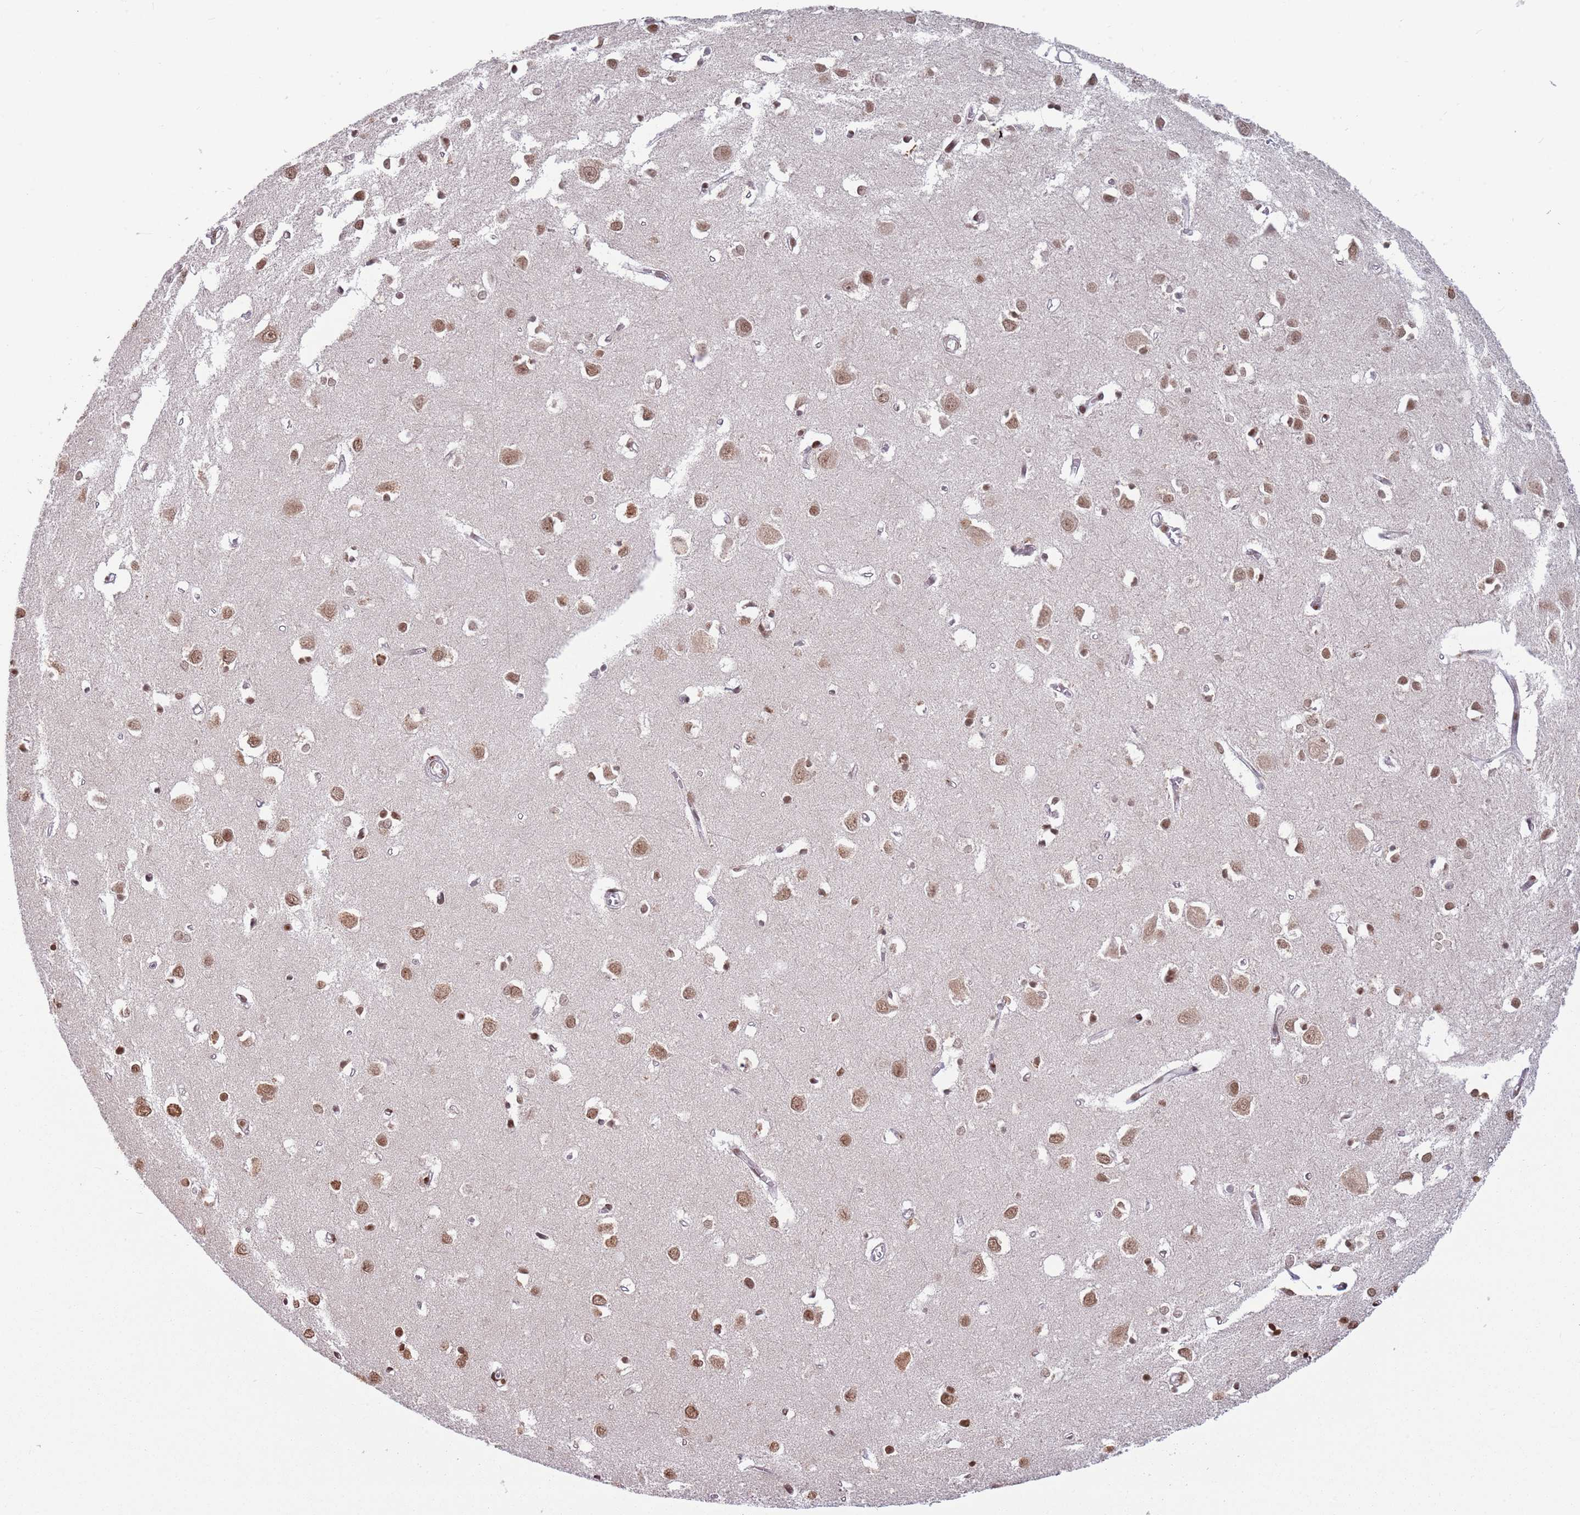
{"staining": {"intensity": "moderate", "quantity": ">75%", "location": "nuclear"}, "tissue": "cerebral cortex", "cell_type": "Endothelial cells", "image_type": "normal", "snomed": [{"axis": "morphology", "description": "Normal tissue, NOS"}, {"axis": "topography", "description": "Cerebral cortex"}], "caption": "High-power microscopy captured an immunohistochemistry photomicrograph of normal cerebral cortex, revealing moderate nuclear staining in approximately >75% of endothelial cells.", "gene": "SH3RF3", "patient": {"sex": "female", "age": 64}}